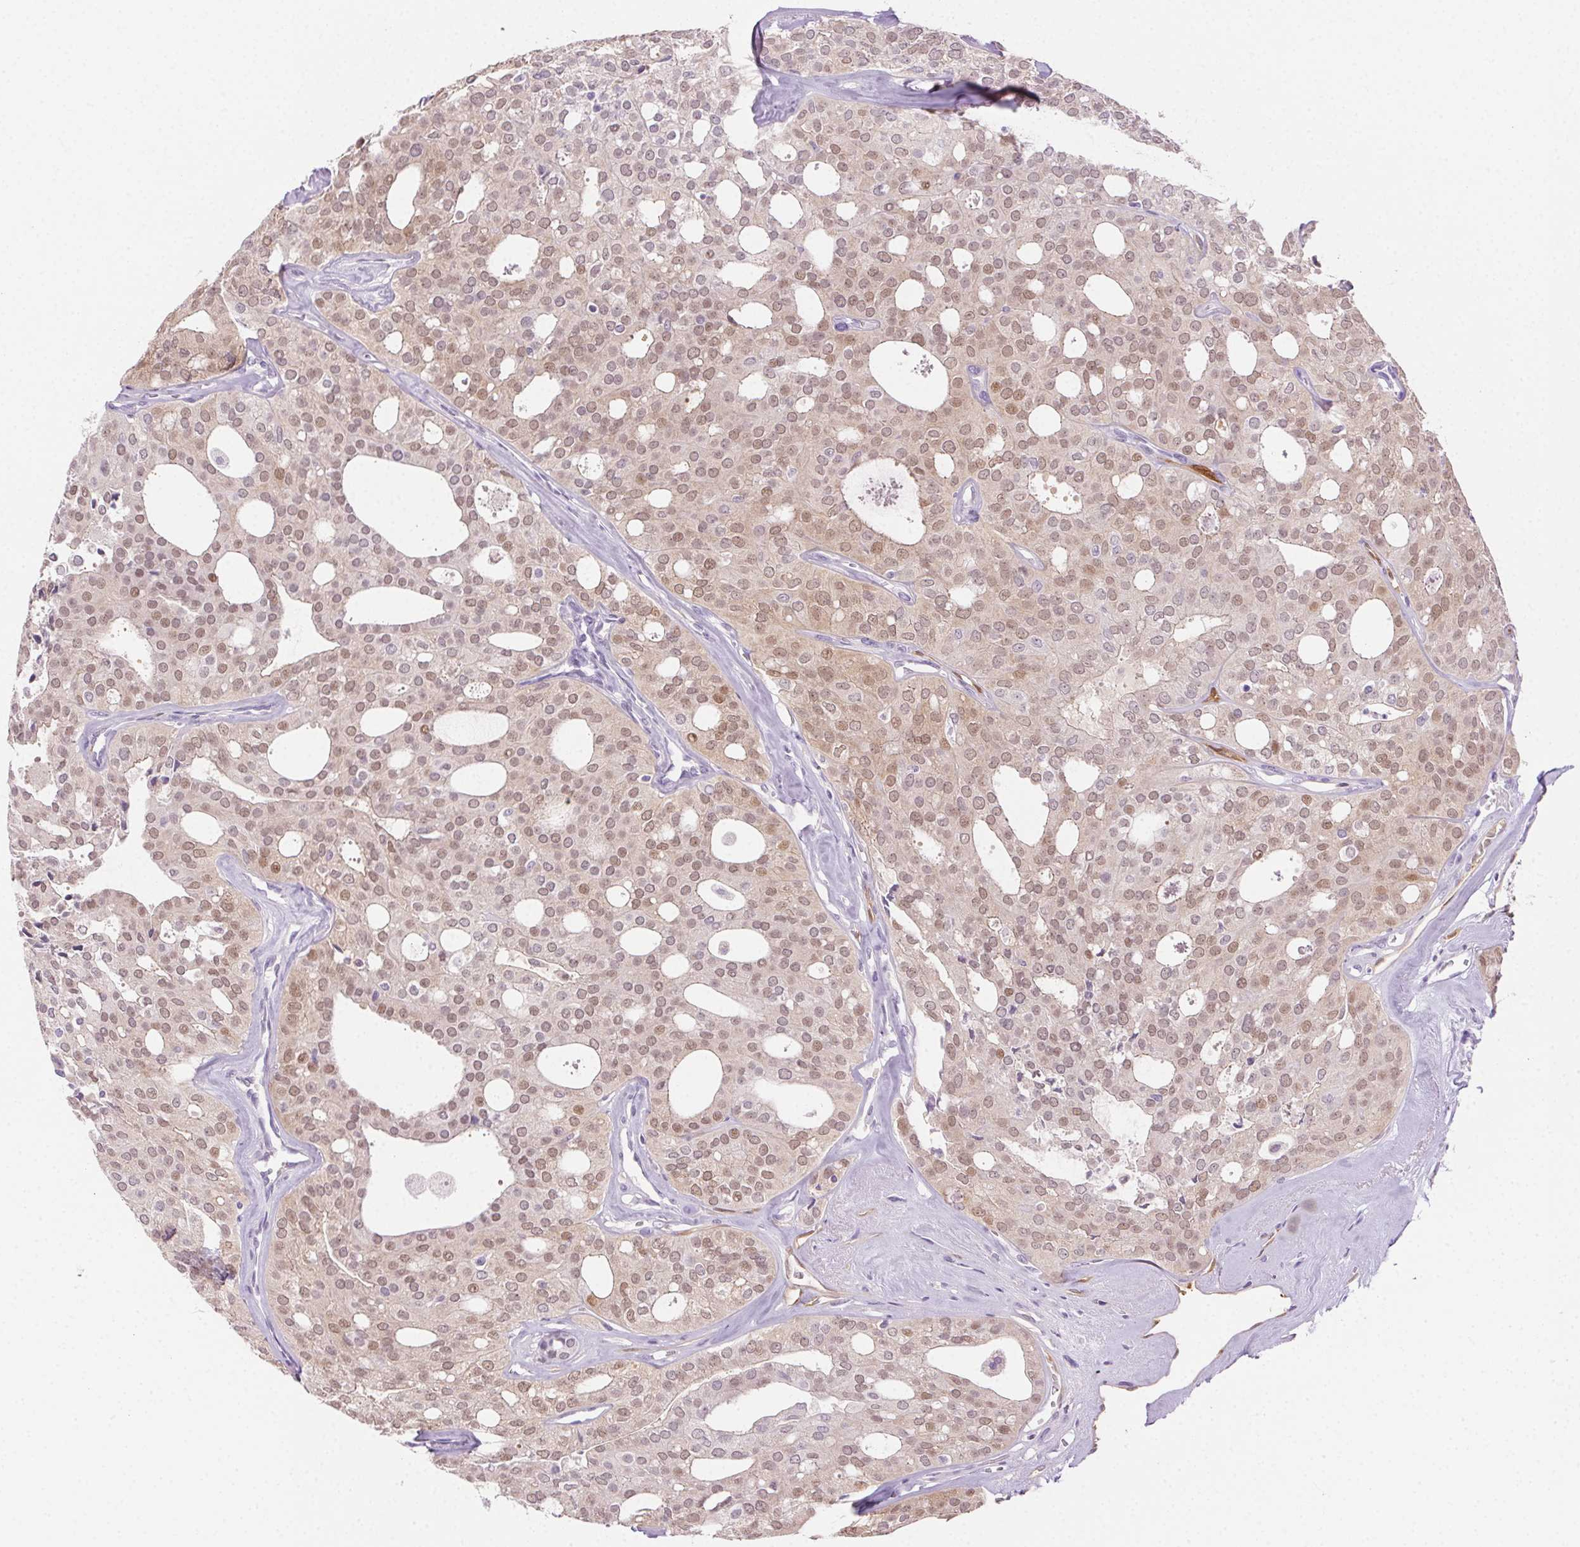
{"staining": {"intensity": "moderate", "quantity": "25%-75%", "location": "cytoplasmic/membranous"}, "tissue": "thyroid cancer", "cell_type": "Tumor cells", "image_type": "cancer", "snomed": [{"axis": "morphology", "description": "Follicular adenoma carcinoma, NOS"}, {"axis": "topography", "description": "Thyroid gland"}], "caption": "The photomicrograph displays immunohistochemical staining of follicular adenoma carcinoma (thyroid). There is moderate cytoplasmic/membranous staining is identified in about 25%-75% of tumor cells.", "gene": "TMEM45A", "patient": {"sex": "male", "age": 75}}